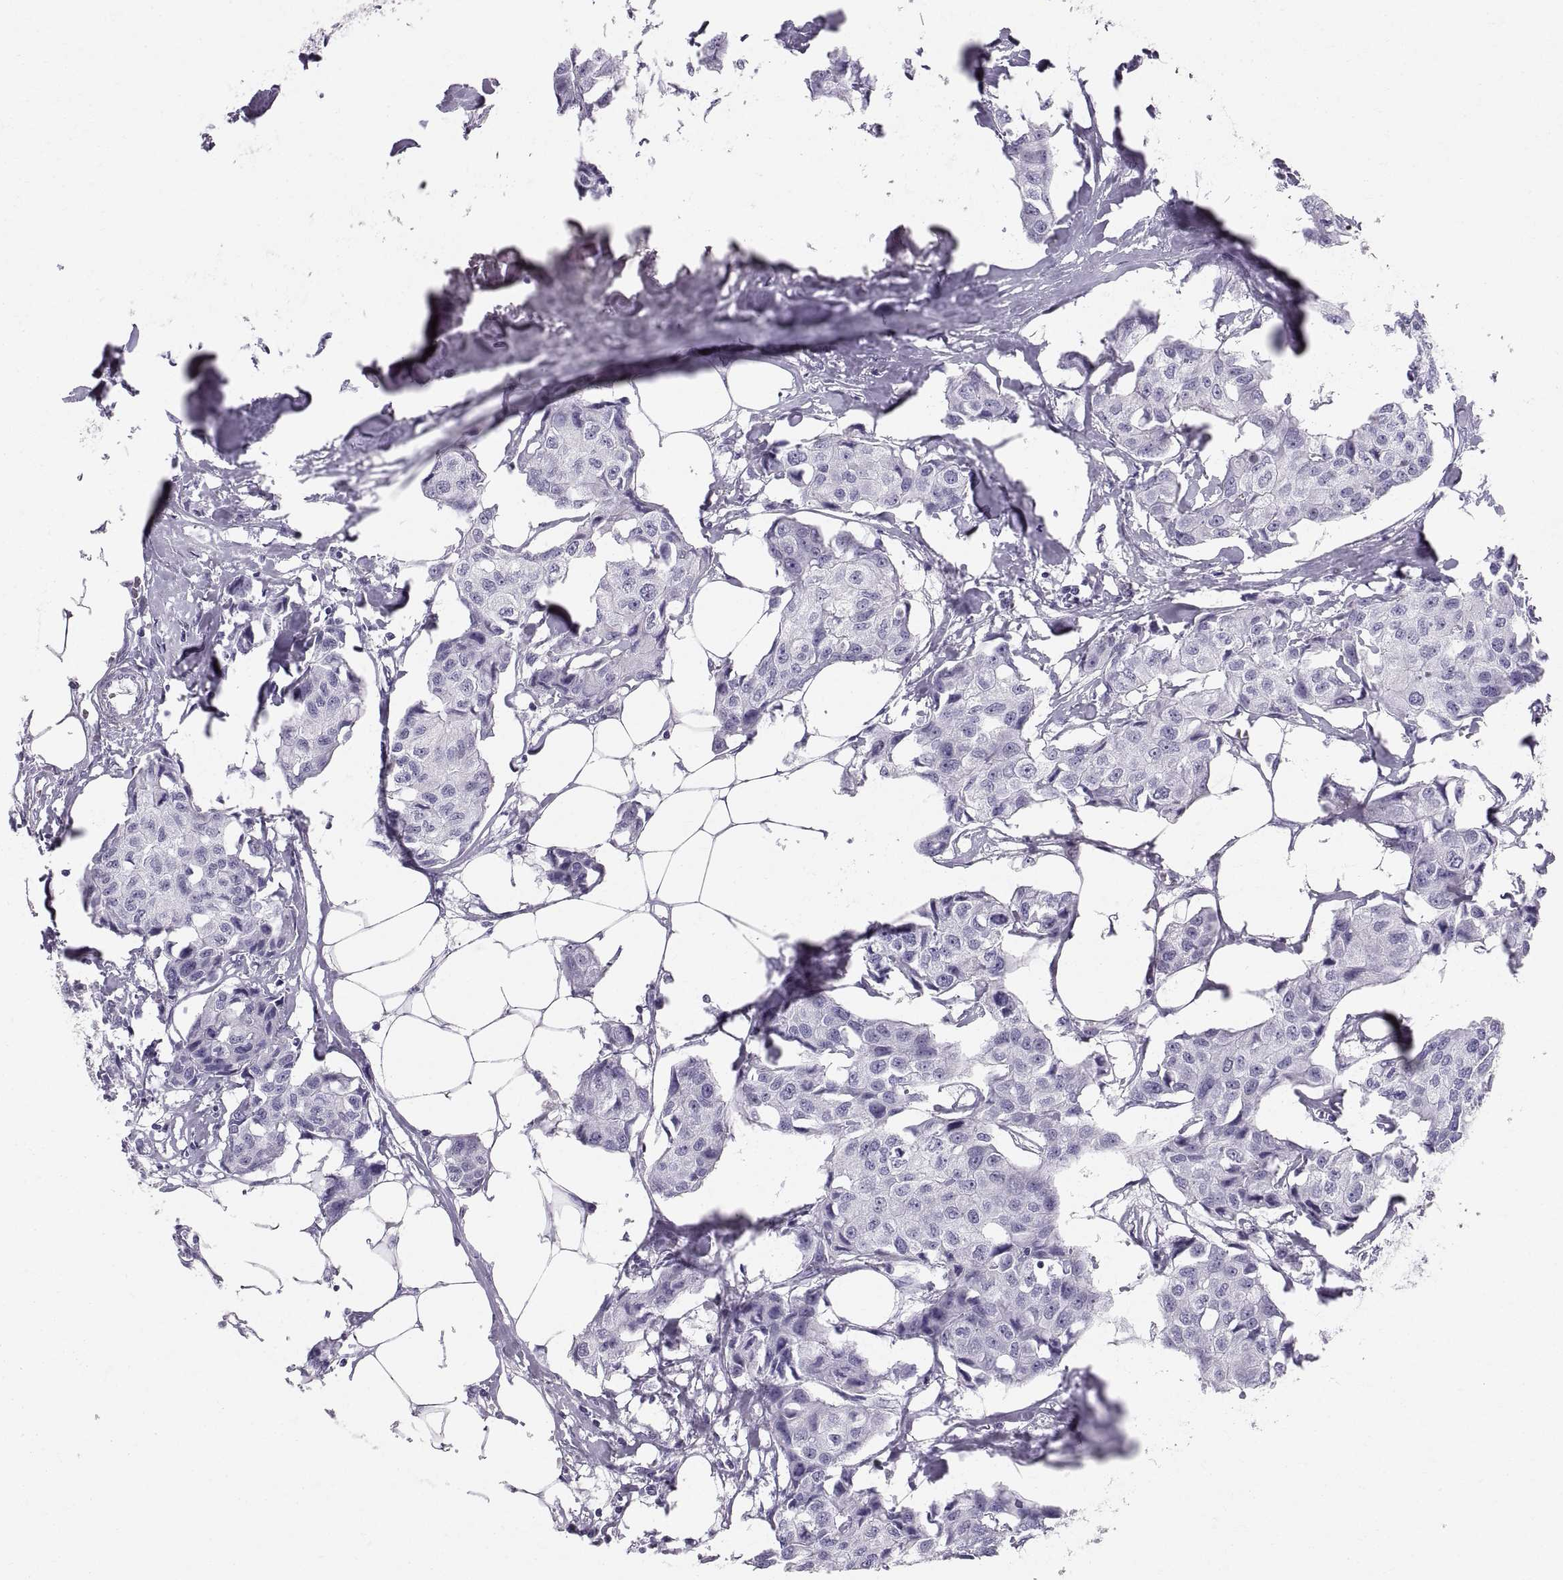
{"staining": {"intensity": "negative", "quantity": "none", "location": "none"}, "tissue": "breast cancer", "cell_type": "Tumor cells", "image_type": "cancer", "snomed": [{"axis": "morphology", "description": "Duct carcinoma"}, {"axis": "topography", "description": "Breast"}], "caption": "Micrograph shows no protein expression in tumor cells of breast cancer tissue.", "gene": "SLC22A6", "patient": {"sex": "female", "age": 80}}